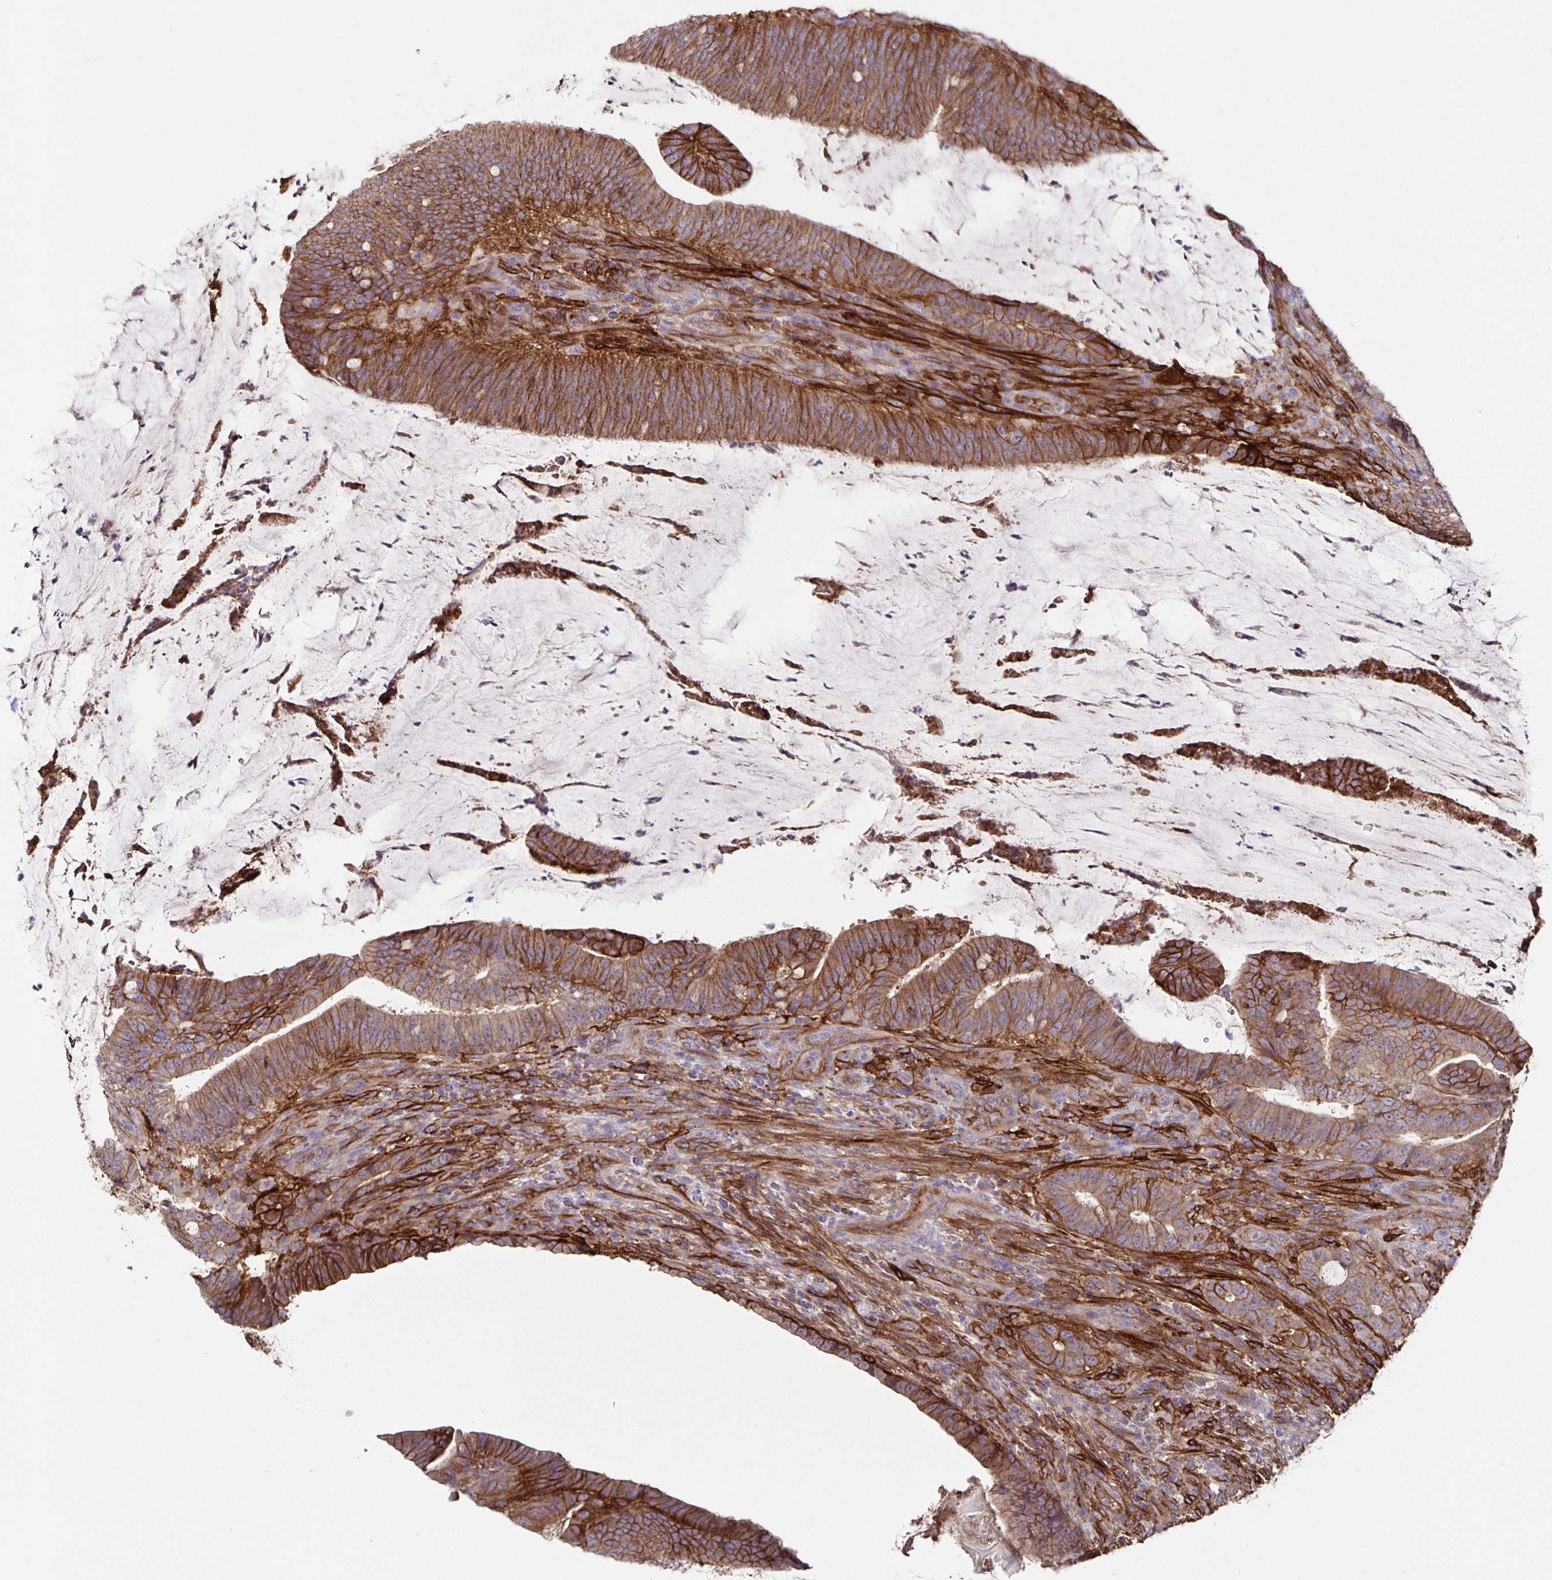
{"staining": {"intensity": "strong", "quantity": ">75%", "location": "cytoplasmic/membranous"}, "tissue": "colorectal cancer", "cell_type": "Tumor cells", "image_type": "cancer", "snomed": [{"axis": "morphology", "description": "Adenocarcinoma, NOS"}, {"axis": "topography", "description": "Colon"}], "caption": "Colorectal cancer stained with a brown dye shows strong cytoplasmic/membranous positive staining in approximately >75% of tumor cells.", "gene": "ITGA2", "patient": {"sex": "female", "age": 43}}